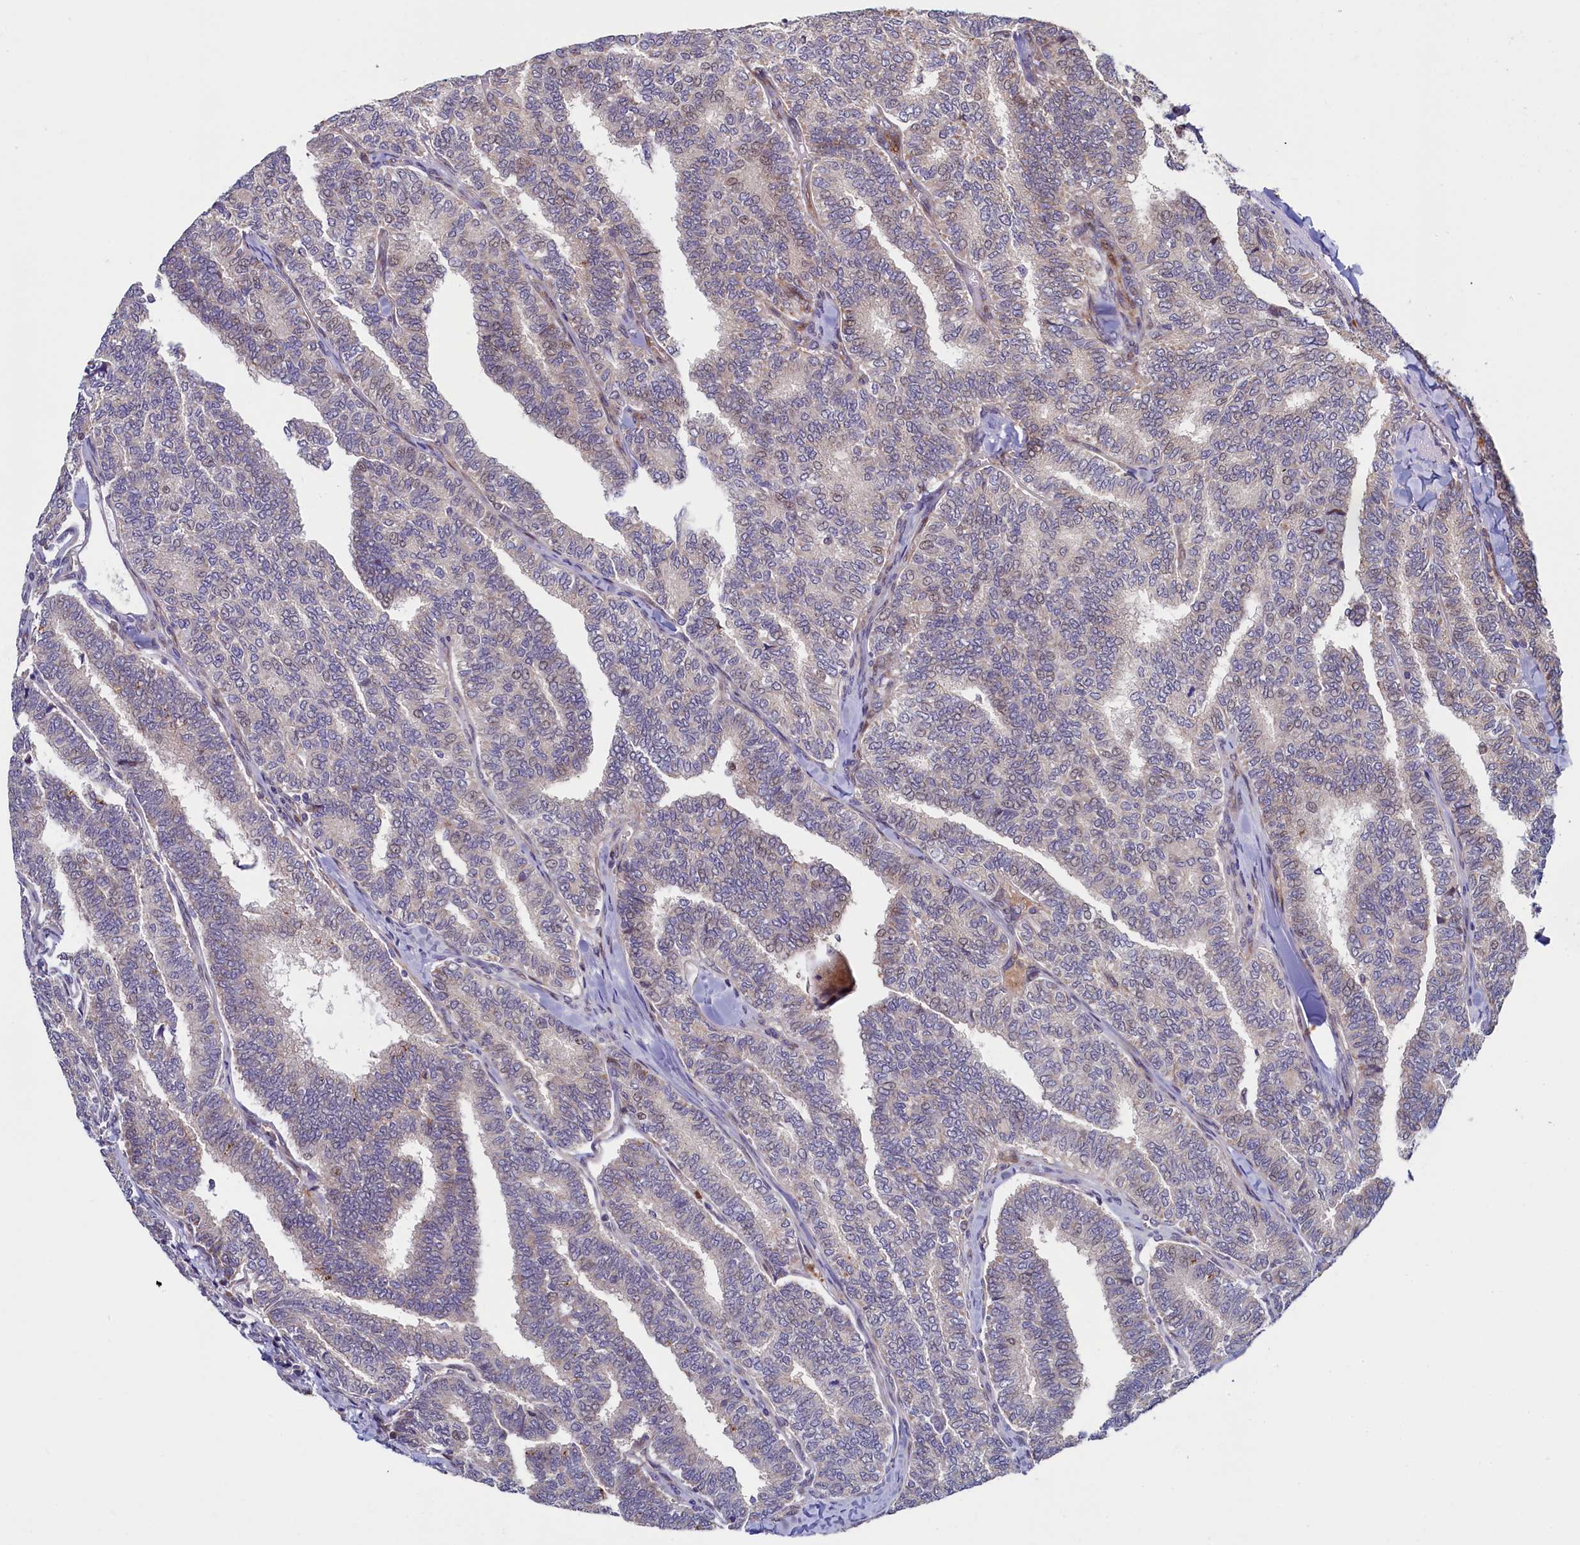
{"staining": {"intensity": "negative", "quantity": "none", "location": "none"}, "tissue": "thyroid cancer", "cell_type": "Tumor cells", "image_type": "cancer", "snomed": [{"axis": "morphology", "description": "Papillary adenocarcinoma, NOS"}, {"axis": "topography", "description": "Thyroid gland"}], "caption": "DAB immunohistochemical staining of human papillary adenocarcinoma (thyroid) demonstrates no significant staining in tumor cells.", "gene": "PIK3C3", "patient": {"sex": "female", "age": 35}}